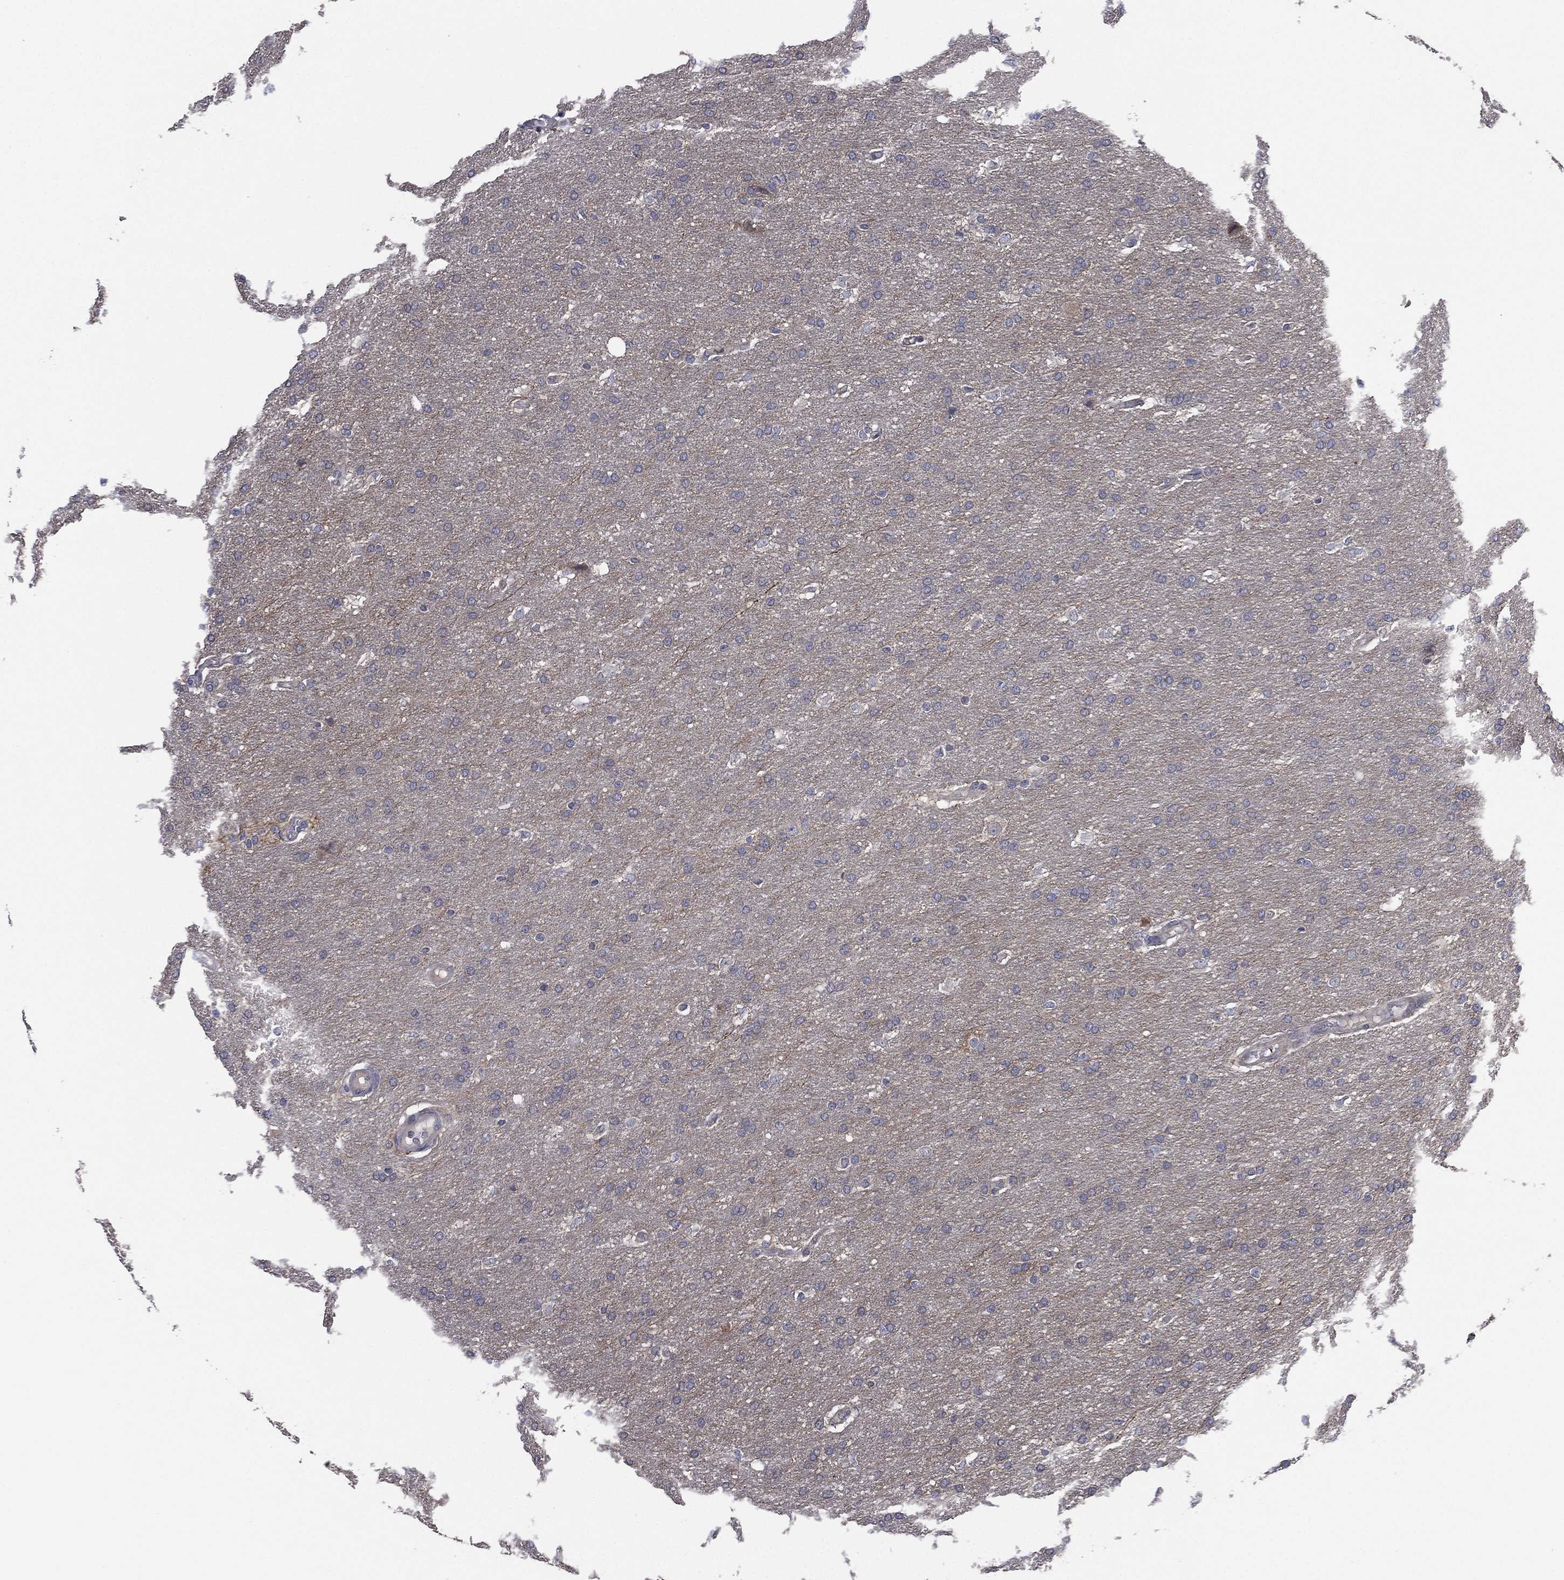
{"staining": {"intensity": "negative", "quantity": "none", "location": "none"}, "tissue": "glioma", "cell_type": "Tumor cells", "image_type": "cancer", "snomed": [{"axis": "morphology", "description": "Glioma, malignant, Low grade"}, {"axis": "topography", "description": "Brain"}], "caption": "A micrograph of human malignant low-grade glioma is negative for staining in tumor cells.", "gene": "MPP7", "patient": {"sex": "female", "age": 37}}